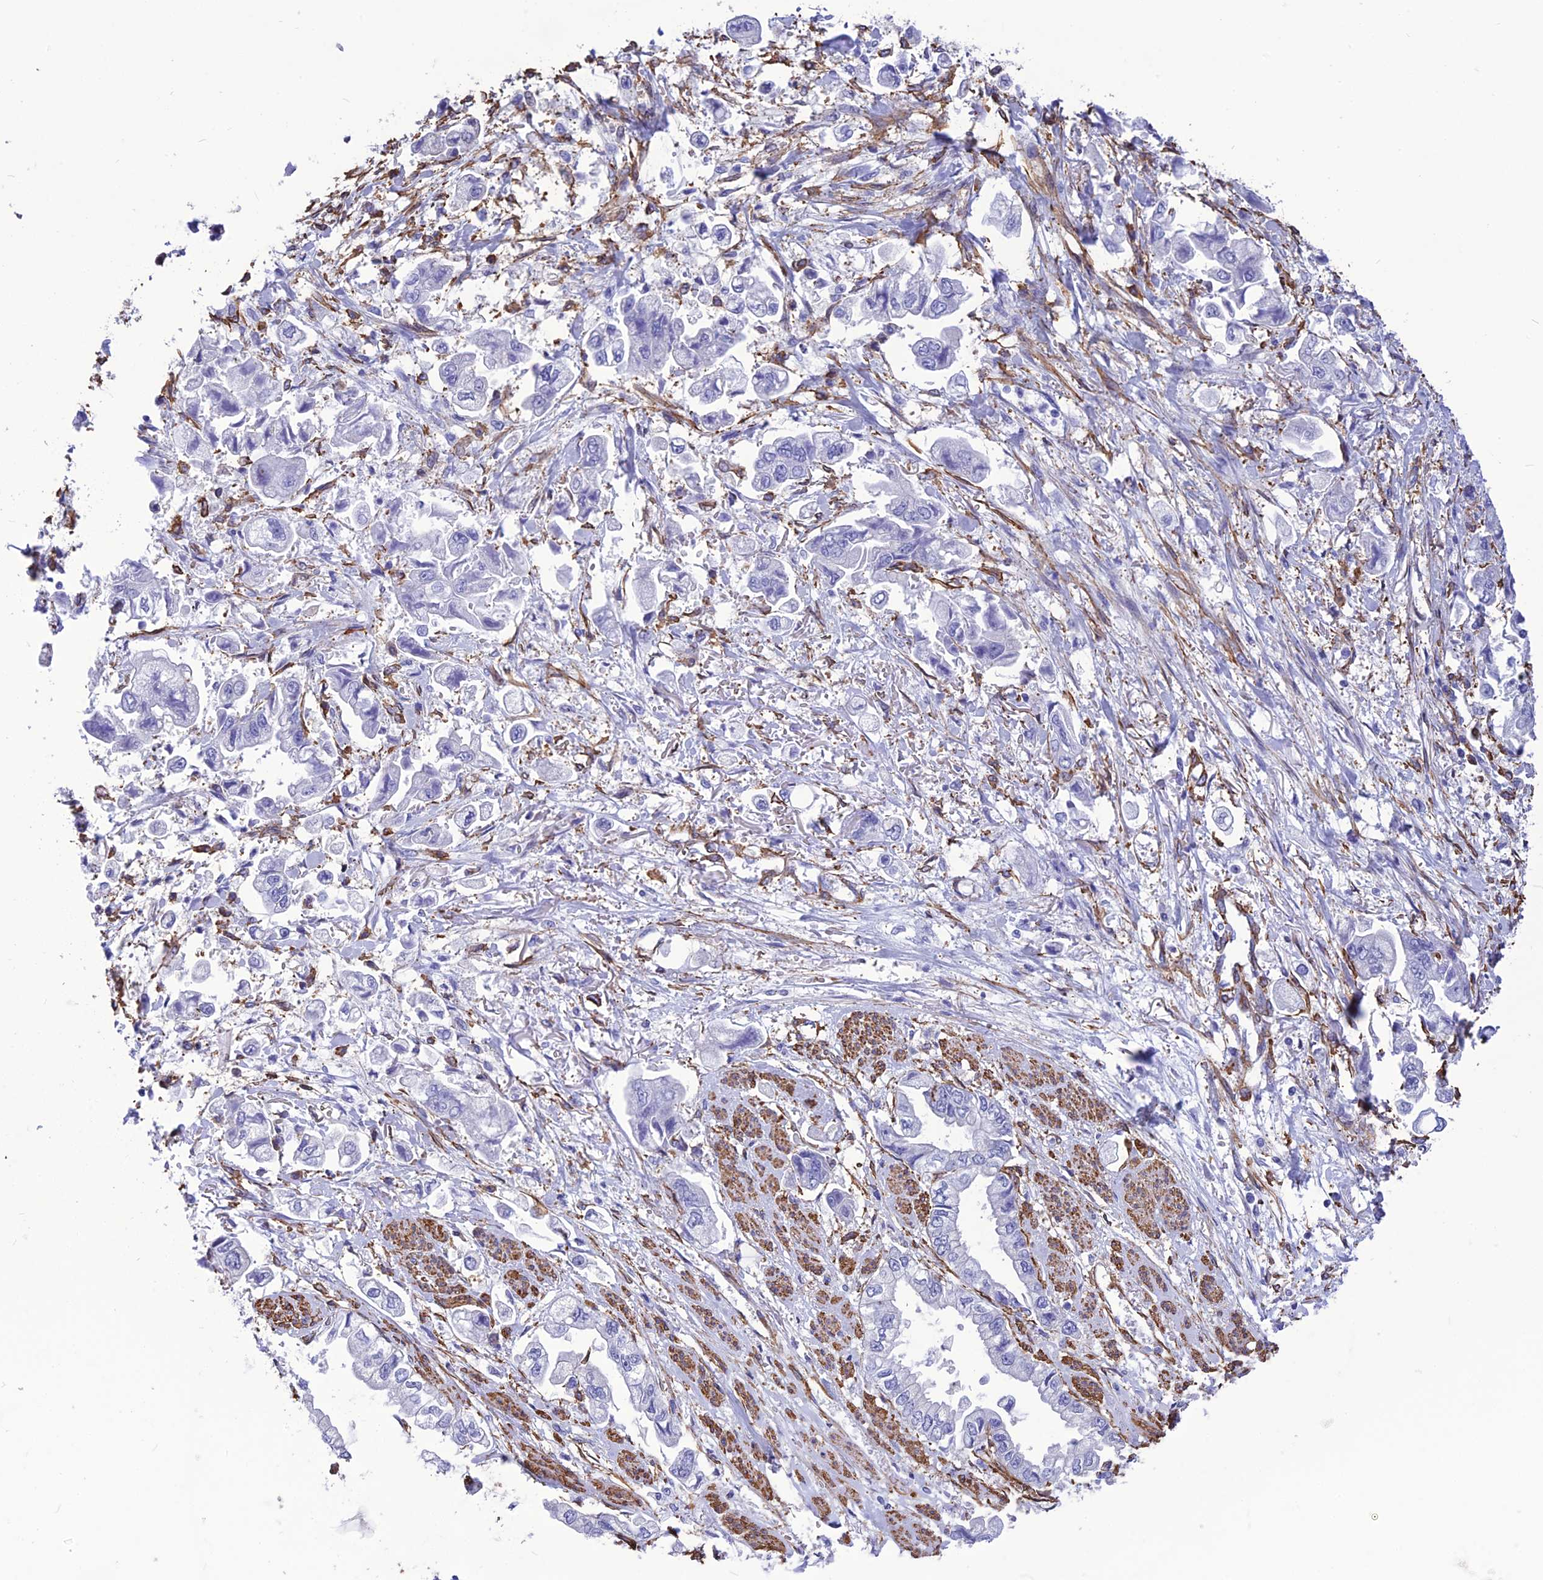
{"staining": {"intensity": "negative", "quantity": "none", "location": "none"}, "tissue": "stomach cancer", "cell_type": "Tumor cells", "image_type": "cancer", "snomed": [{"axis": "morphology", "description": "Adenocarcinoma, NOS"}, {"axis": "topography", "description": "Stomach"}], "caption": "DAB (3,3'-diaminobenzidine) immunohistochemical staining of human stomach adenocarcinoma exhibits no significant positivity in tumor cells. (DAB immunohistochemistry (IHC) visualized using brightfield microscopy, high magnification).", "gene": "NKD1", "patient": {"sex": "male", "age": 62}}